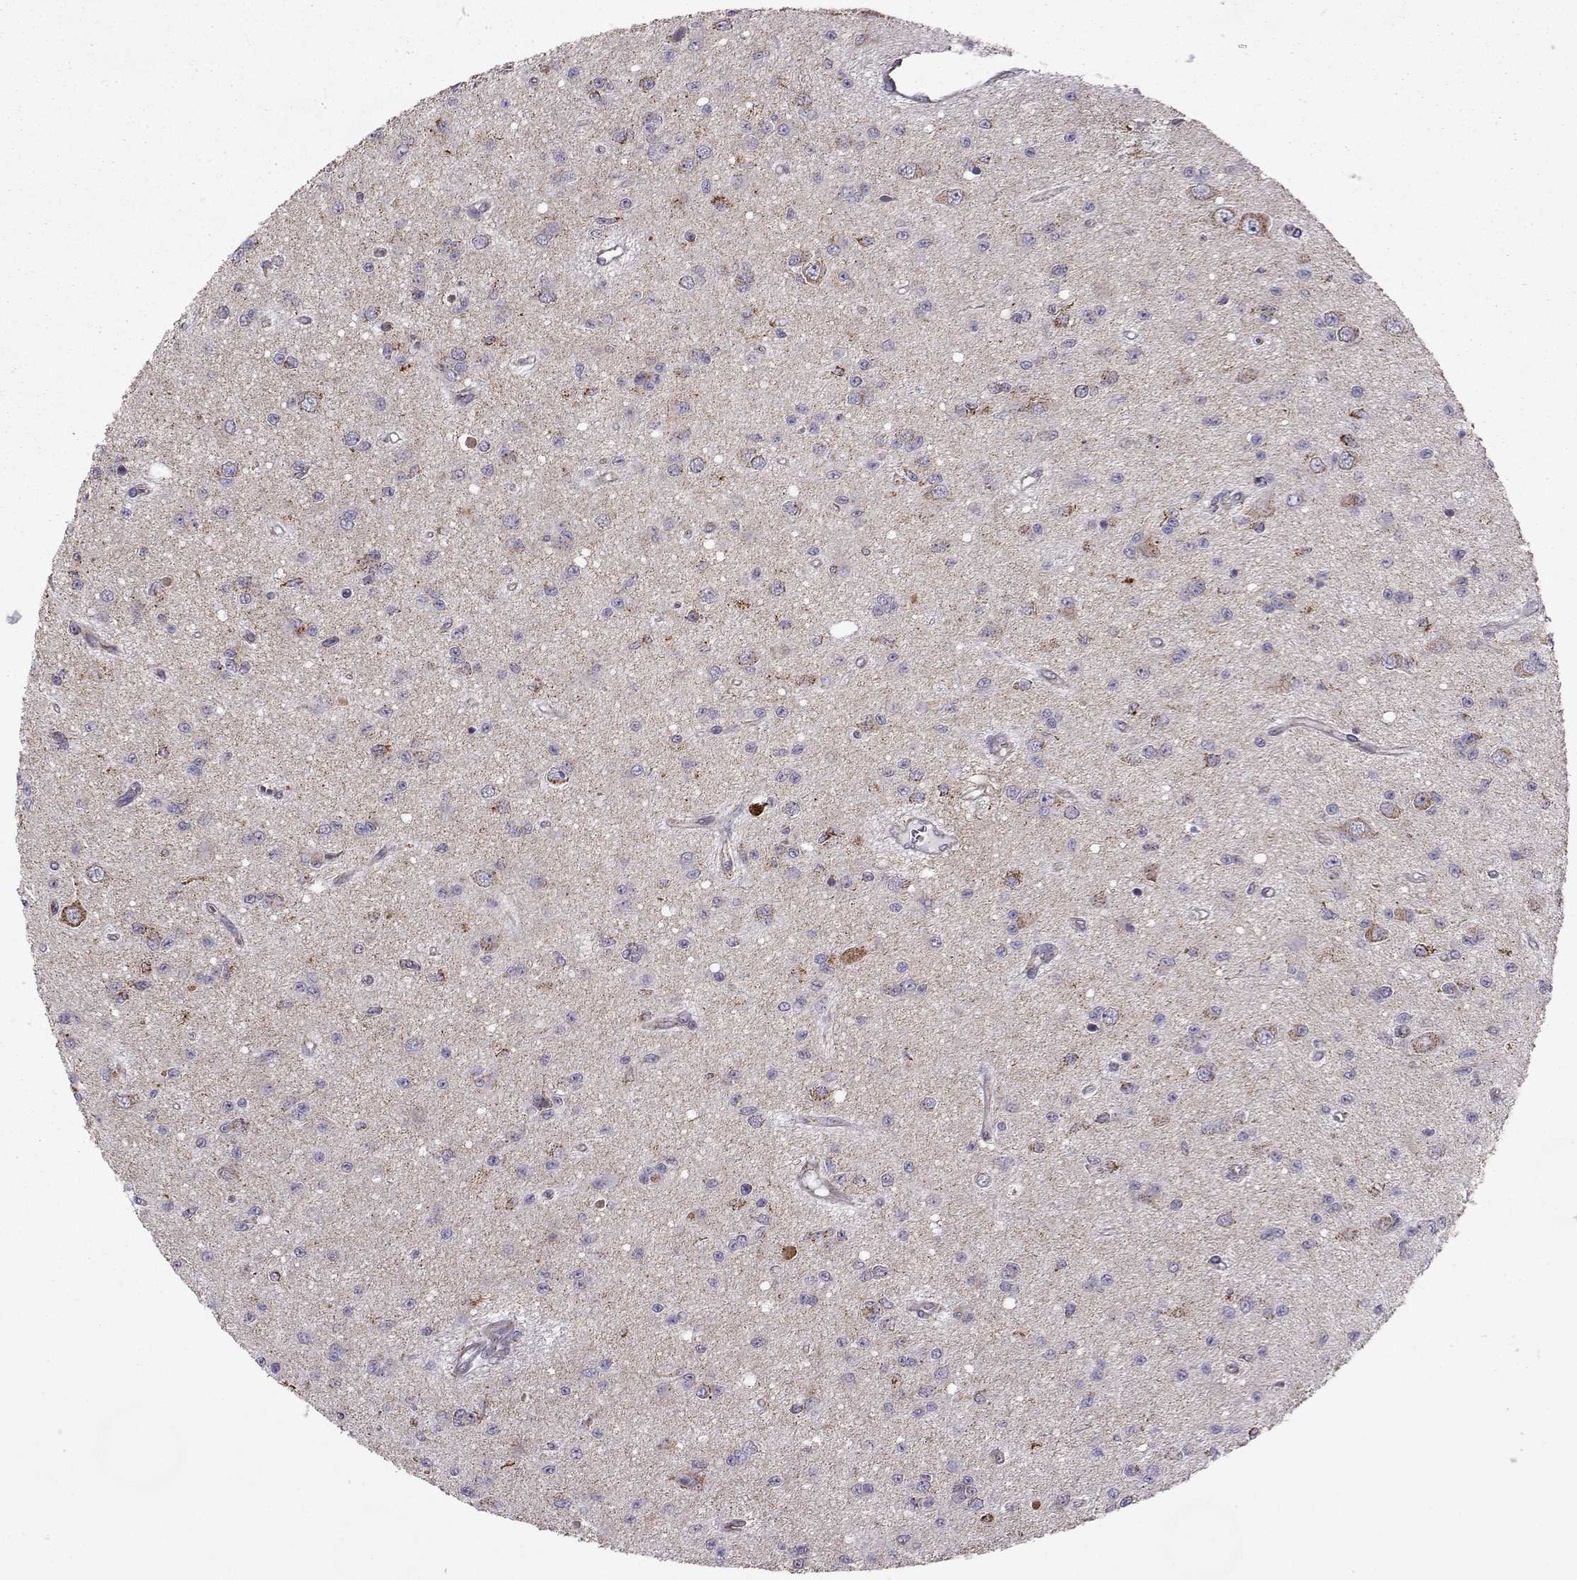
{"staining": {"intensity": "negative", "quantity": "none", "location": "none"}, "tissue": "glioma", "cell_type": "Tumor cells", "image_type": "cancer", "snomed": [{"axis": "morphology", "description": "Glioma, malignant, Low grade"}, {"axis": "topography", "description": "Brain"}], "caption": "An image of human malignant low-grade glioma is negative for staining in tumor cells.", "gene": "NECAB3", "patient": {"sex": "female", "age": 45}}